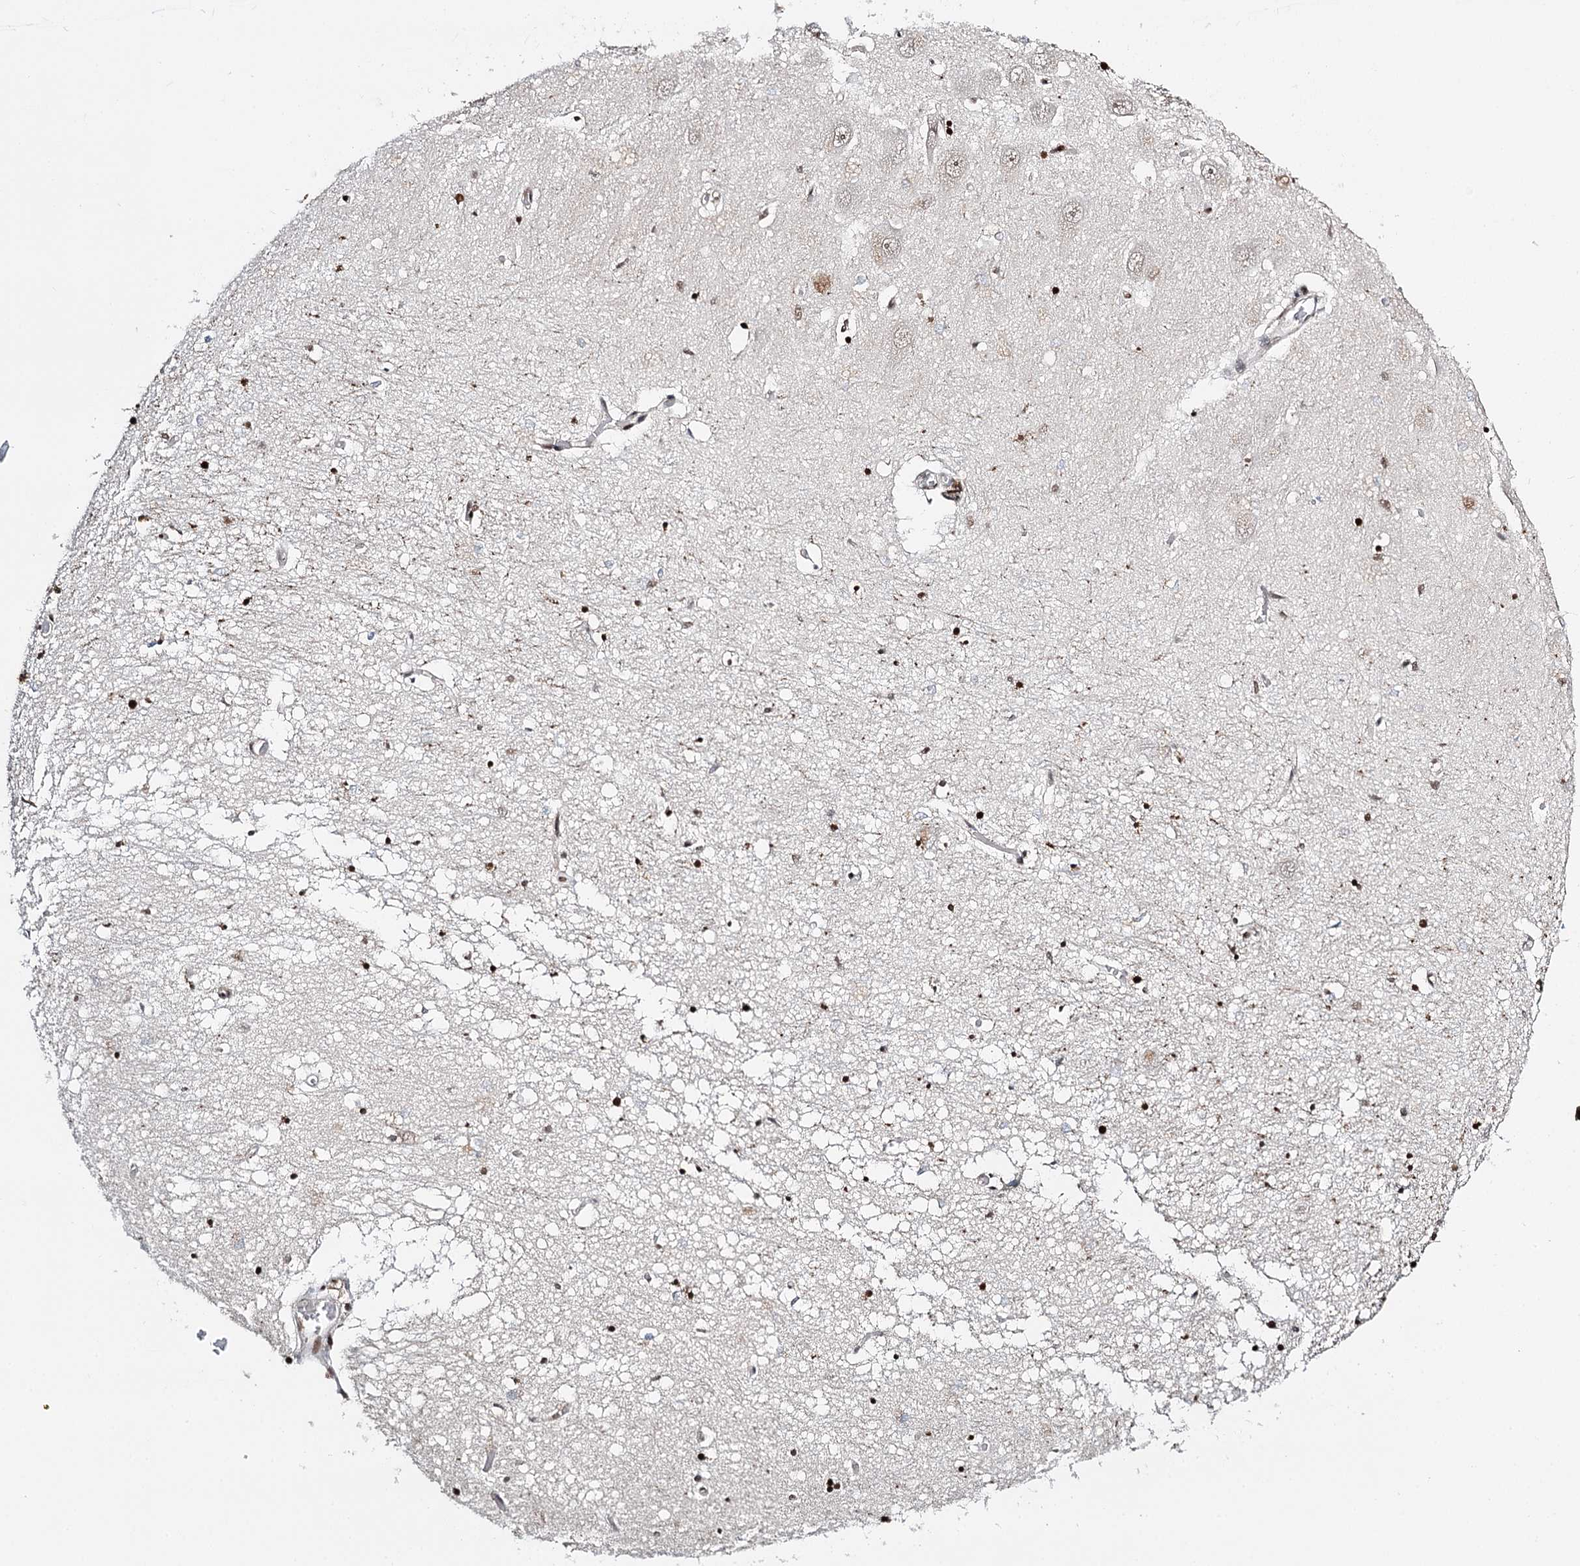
{"staining": {"intensity": "strong", "quantity": "25%-75%", "location": "nuclear"}, "tissue": "hippocampus", "cell_type": "Glial cells", "image_type": "normal", "snomed": [{"axis": "morphology", "description": "Normal tissue, NOS"}, {"axis": "topography", "description": "Hippocampus"}], "caption": "Protein expression analysis of benign human hippocampus reveals strong nuclear staining in approximately 25%-75% of glial cells. The protein of interest is stained brown, and the nuclei are stained in blue (DAB (3,3'-diaminobenzidine) IHC with brightfield microscopy, high magnification).", "gene": "RPS27A", "patient": {"sex": "male", "age": 70}}